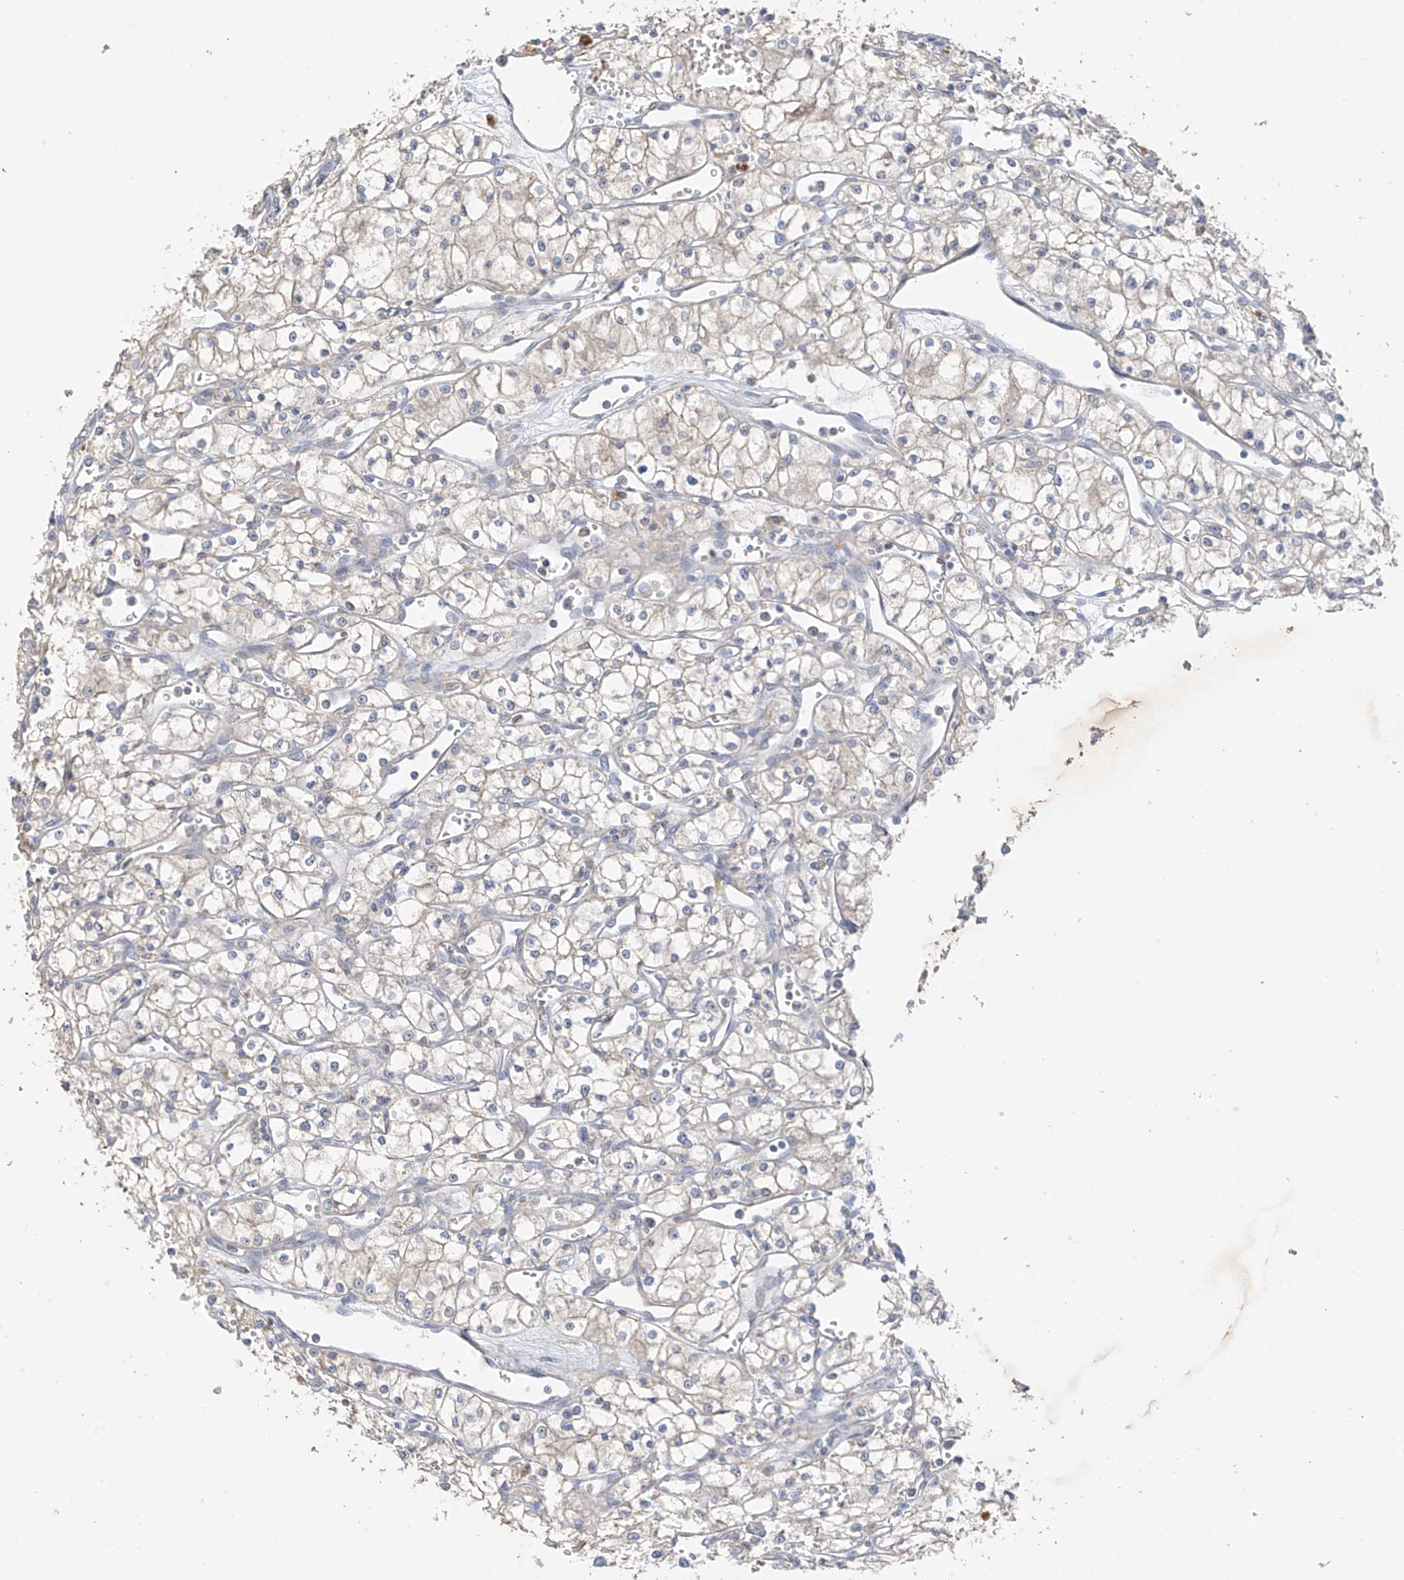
{"staining": {"intensity": "negative", "quantity": "none", "location": "none"}, "tissue": "renal cancer", "cell_type": "Tumor cells", "image_type": "cancer", "snomed": [{"axis": "morphology", "description": "Adenocarcinoma, NOS"}, {"axis": "topography", "description": "Kidney"}], "caption": "Protein analysis of renal cancer (adenocarcinoma) shows no significant positivity in tumor cells.", "gene": "CAPN13", "patient": {"sex": "male", "age": 59}}